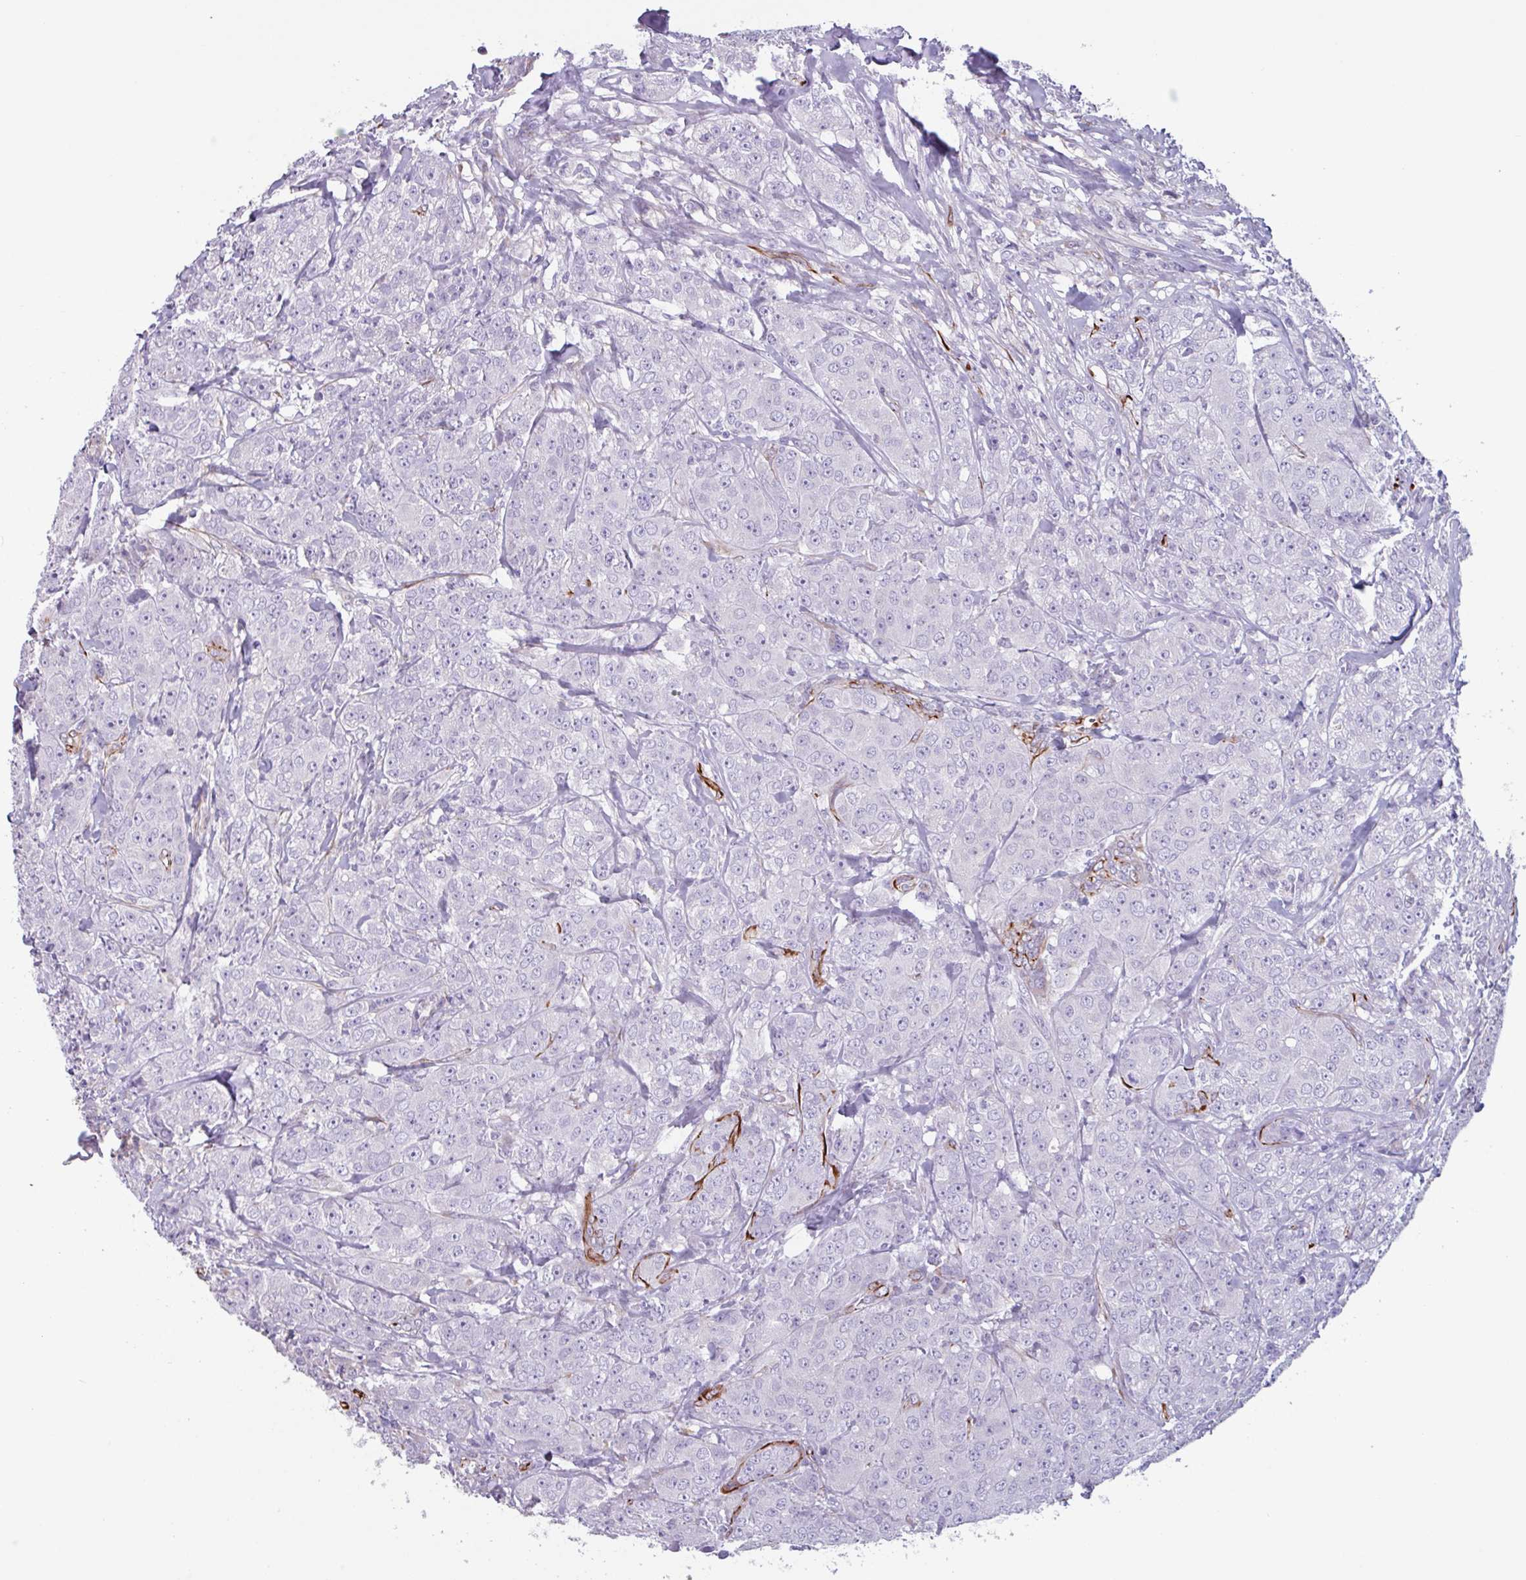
{"staining": {"intensity": "negative", "quantity": "none", "location": "none"}, "tissue": "breast cancer", "cell_type": "Tumor cells", "image_type": "cancer", "snomed": [{"axis": "morphology", "description": "Duct carcinoma"}, {"axis": "topography", "description": "Breast"}], "caption": "This is a photomicrograph of IHC staining of breast cancer, which shows no expression in tumor cells. (IHC, brightfield microscopy, high magnification).", "gene": "BTD", "patient": {"sex": "female", "age": 43}}